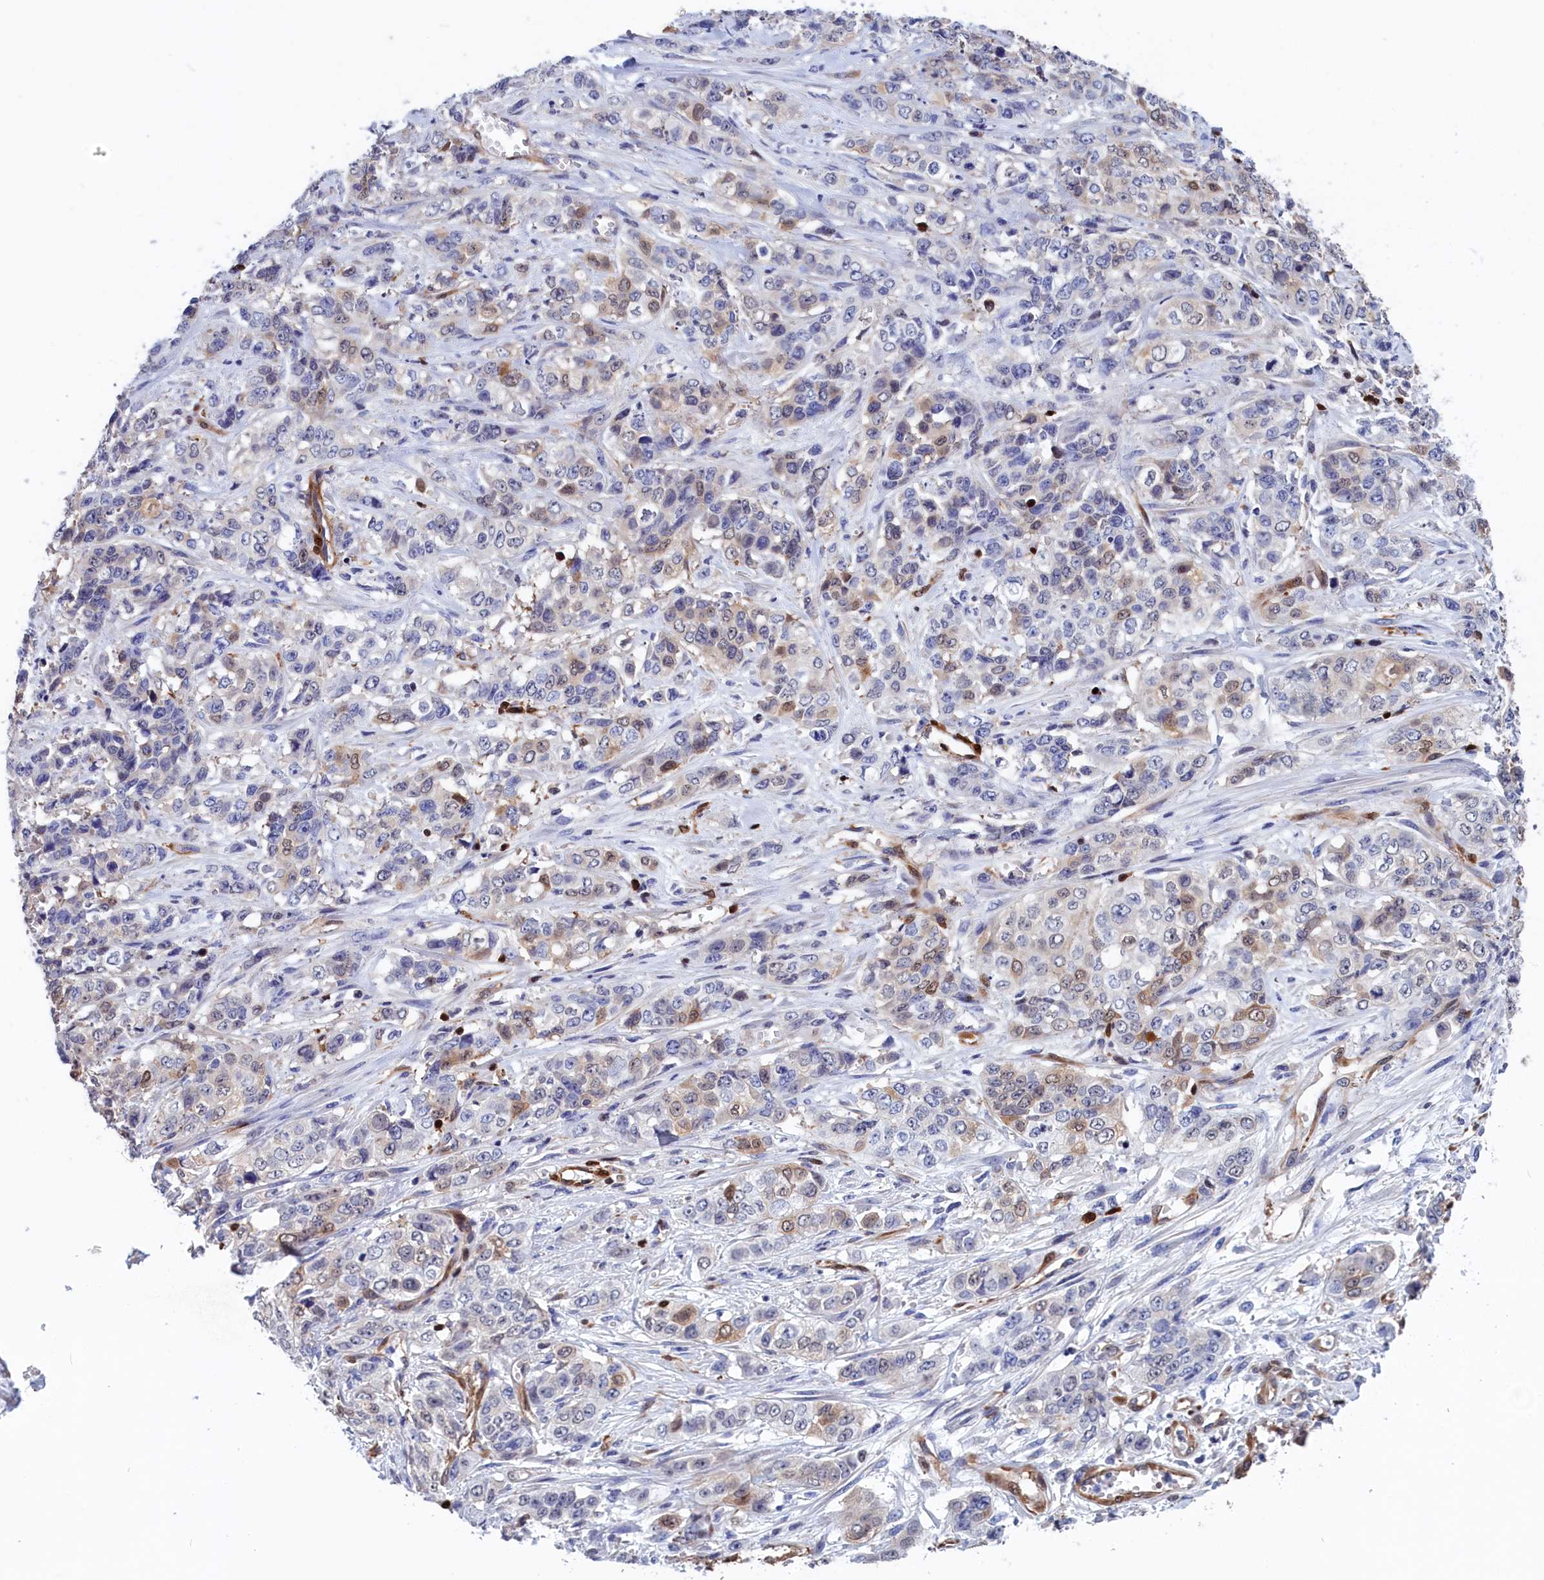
{"staining": {"intensity": "moderate", "quantity": "<25%", "location": "cytoplasmic/membranous,nuclear"}, "tissue": "stomach cancer", "cell_type": "Tumor cells", "image_type": "cancer", "snomed": [{"axis": "morphology", "description": "Adenocarcinoma, NOS"}, {"axis": "topography", "description": "Stomach, upper"}], "caption": "Immunohistochemistry micrograph of human stomach cancer (adenocarcinoma) stained for a protein (brown), which demonstrates low levels of moderate cytoplasmic/membranous and nuclear expression in approximately <25% of tumor cells.", "gene": "CRIP1", "patient": {"sex": "male", "age": 62}}